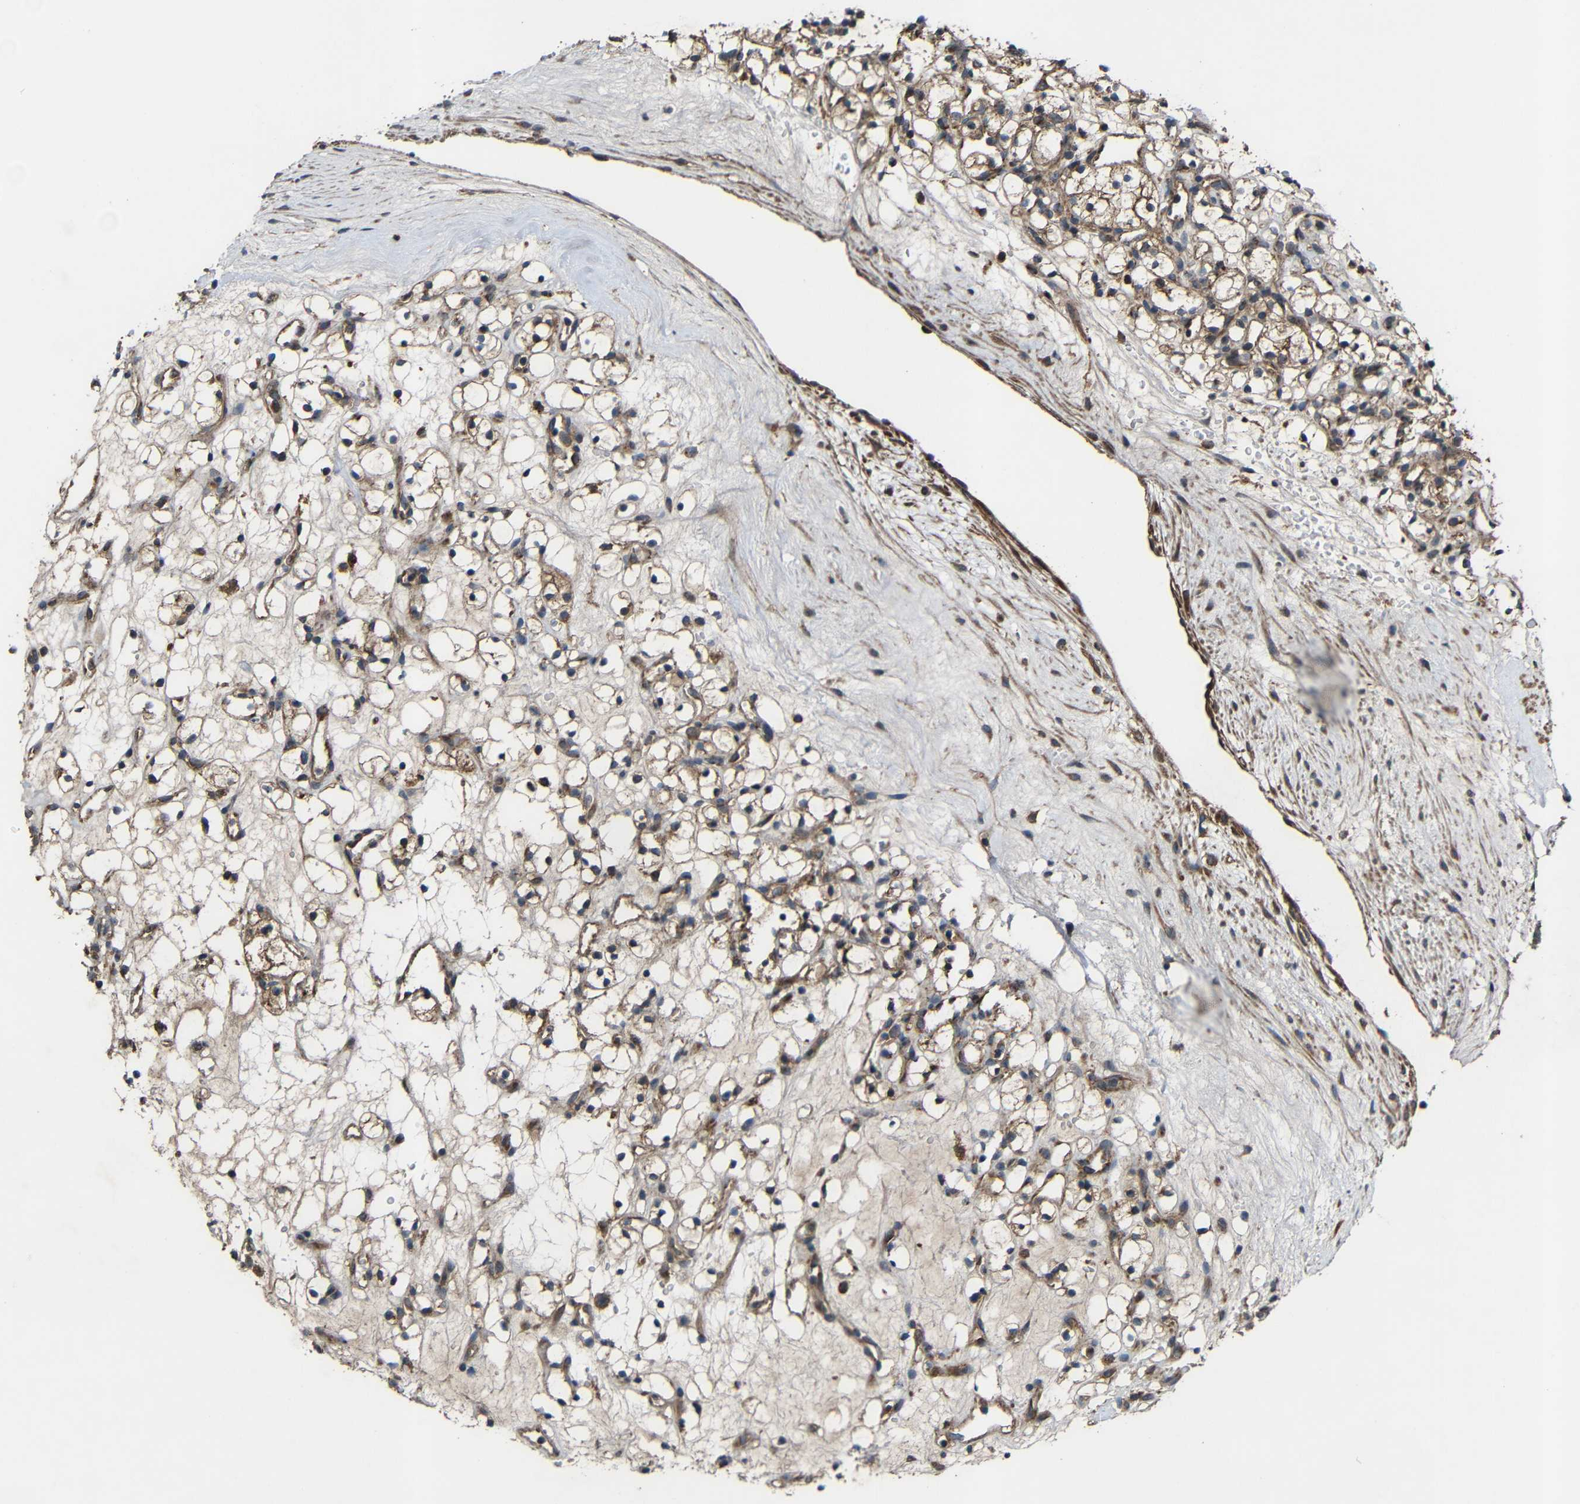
{"staining": {"intensity": "moderate", "quantity": ">75%", "location": "cytoplasmic/membranous"}, "tissue": "renal cancer", "cell_type": "Tumor cells", "image_type": "cancer", "snomed": [{"axis": "morphology", "description": "Adenocarcinoma, NOS"}, {"axis": "topography", "description": "Kidney"}], "caption": "DAB (3,3'-diaminobenzidine) immunohistochemical staining of renal cancer (adenocarcinoma) demonstrates moderate cytoplasmic/membranous protein expression in approximately >75% of tumor cells.", "gene": "C1GALT1", "patient": {"sex": "female", "age": 60}}